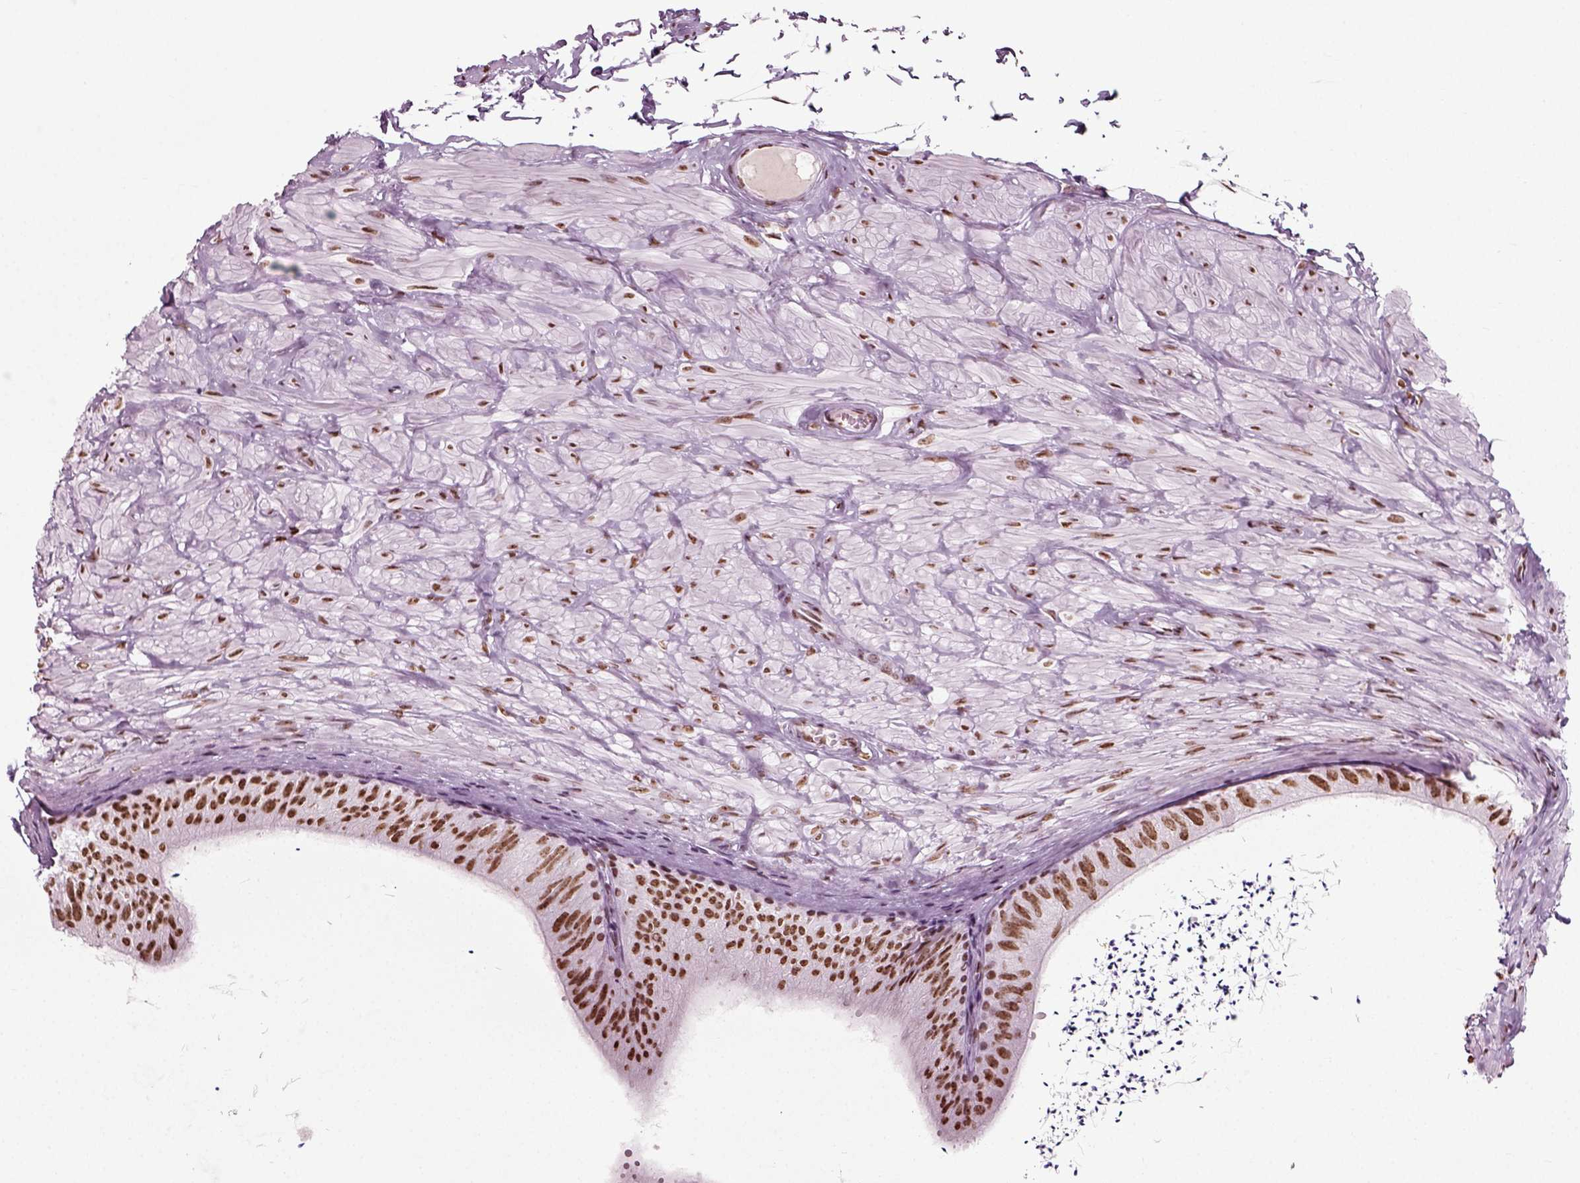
{"staining": {"intensity": "strong", "quantity": ">75%", "location": "nuclear"}, "tissue": "epididymis", "cell_type": "Glandular cells", "image_type": "normal", "snomed": [{"axis": "morphology", "description": "Normal tissue, NOS"}, {"axis": "topography", "description": "Epididymis"}], "caption": "High-power microscopy captured an IHC image of unremarkable epididymis, revealing strong nuclear expression in about >75% of glandular cells.", "gene": "POLR1H", "patient": {"sex": "male", "age": 32}}